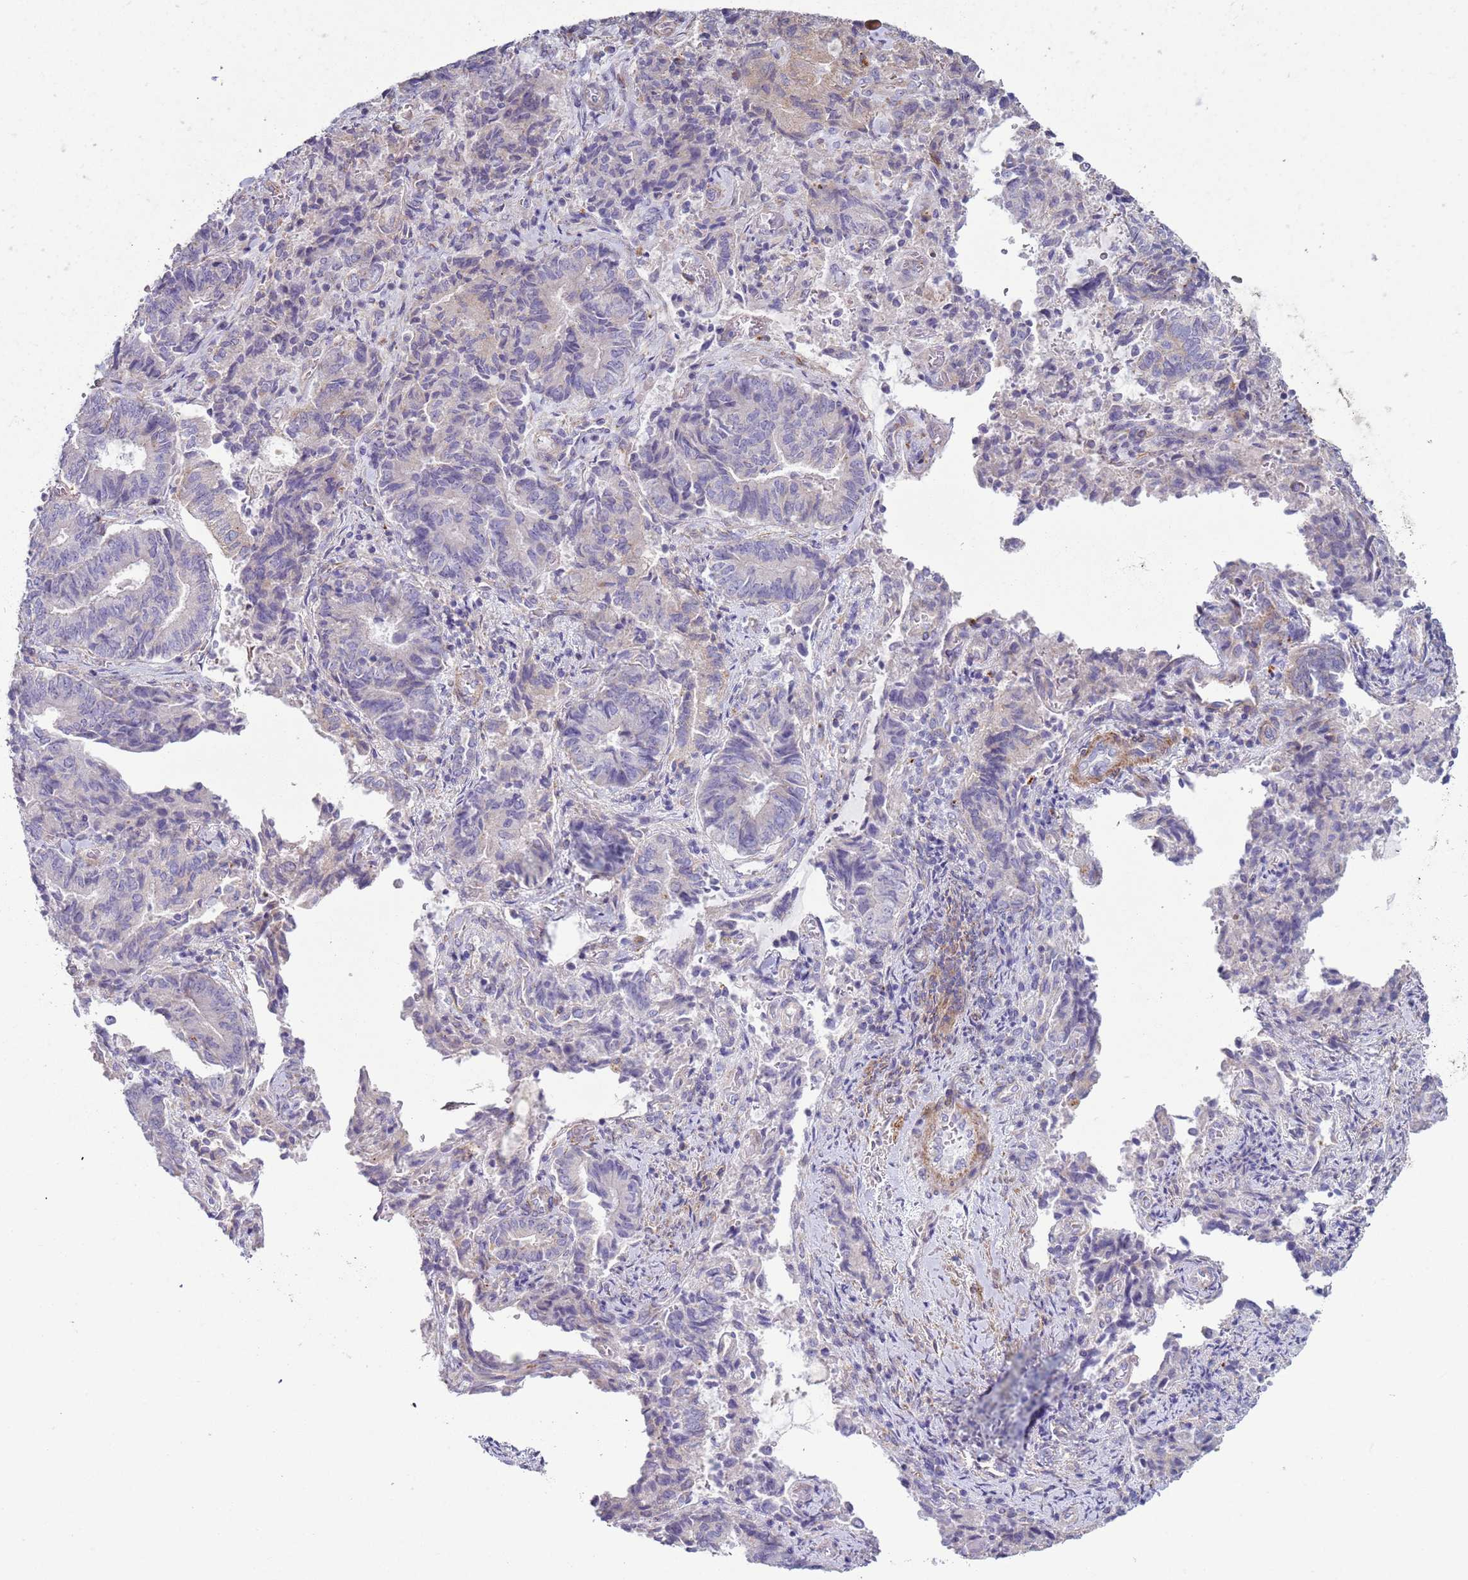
{"staining": {"intensity": "negative", "quantity": "none", "location": "none"}, "tissue": "endometrial cancer", "cell_type": "Tumor cells", "image_type": "cancer", "snomed": [{"axis": "morphology", "description": "Adenocarcinoma, NOS"}, {"axis": "topography", "description": "Endometrium"}], "caption": "A photomicrograph of endometrial cancer (adenocarcinoma) stained for a protein exhibits no brown staining in tumor cells. (Brightfield microscopy of DAB (3,3'-diaminobenzidine) immunohistochemistry at high magnification).", "gene": "HEATR1", "patient": {"sex": "female", "age": 80}}